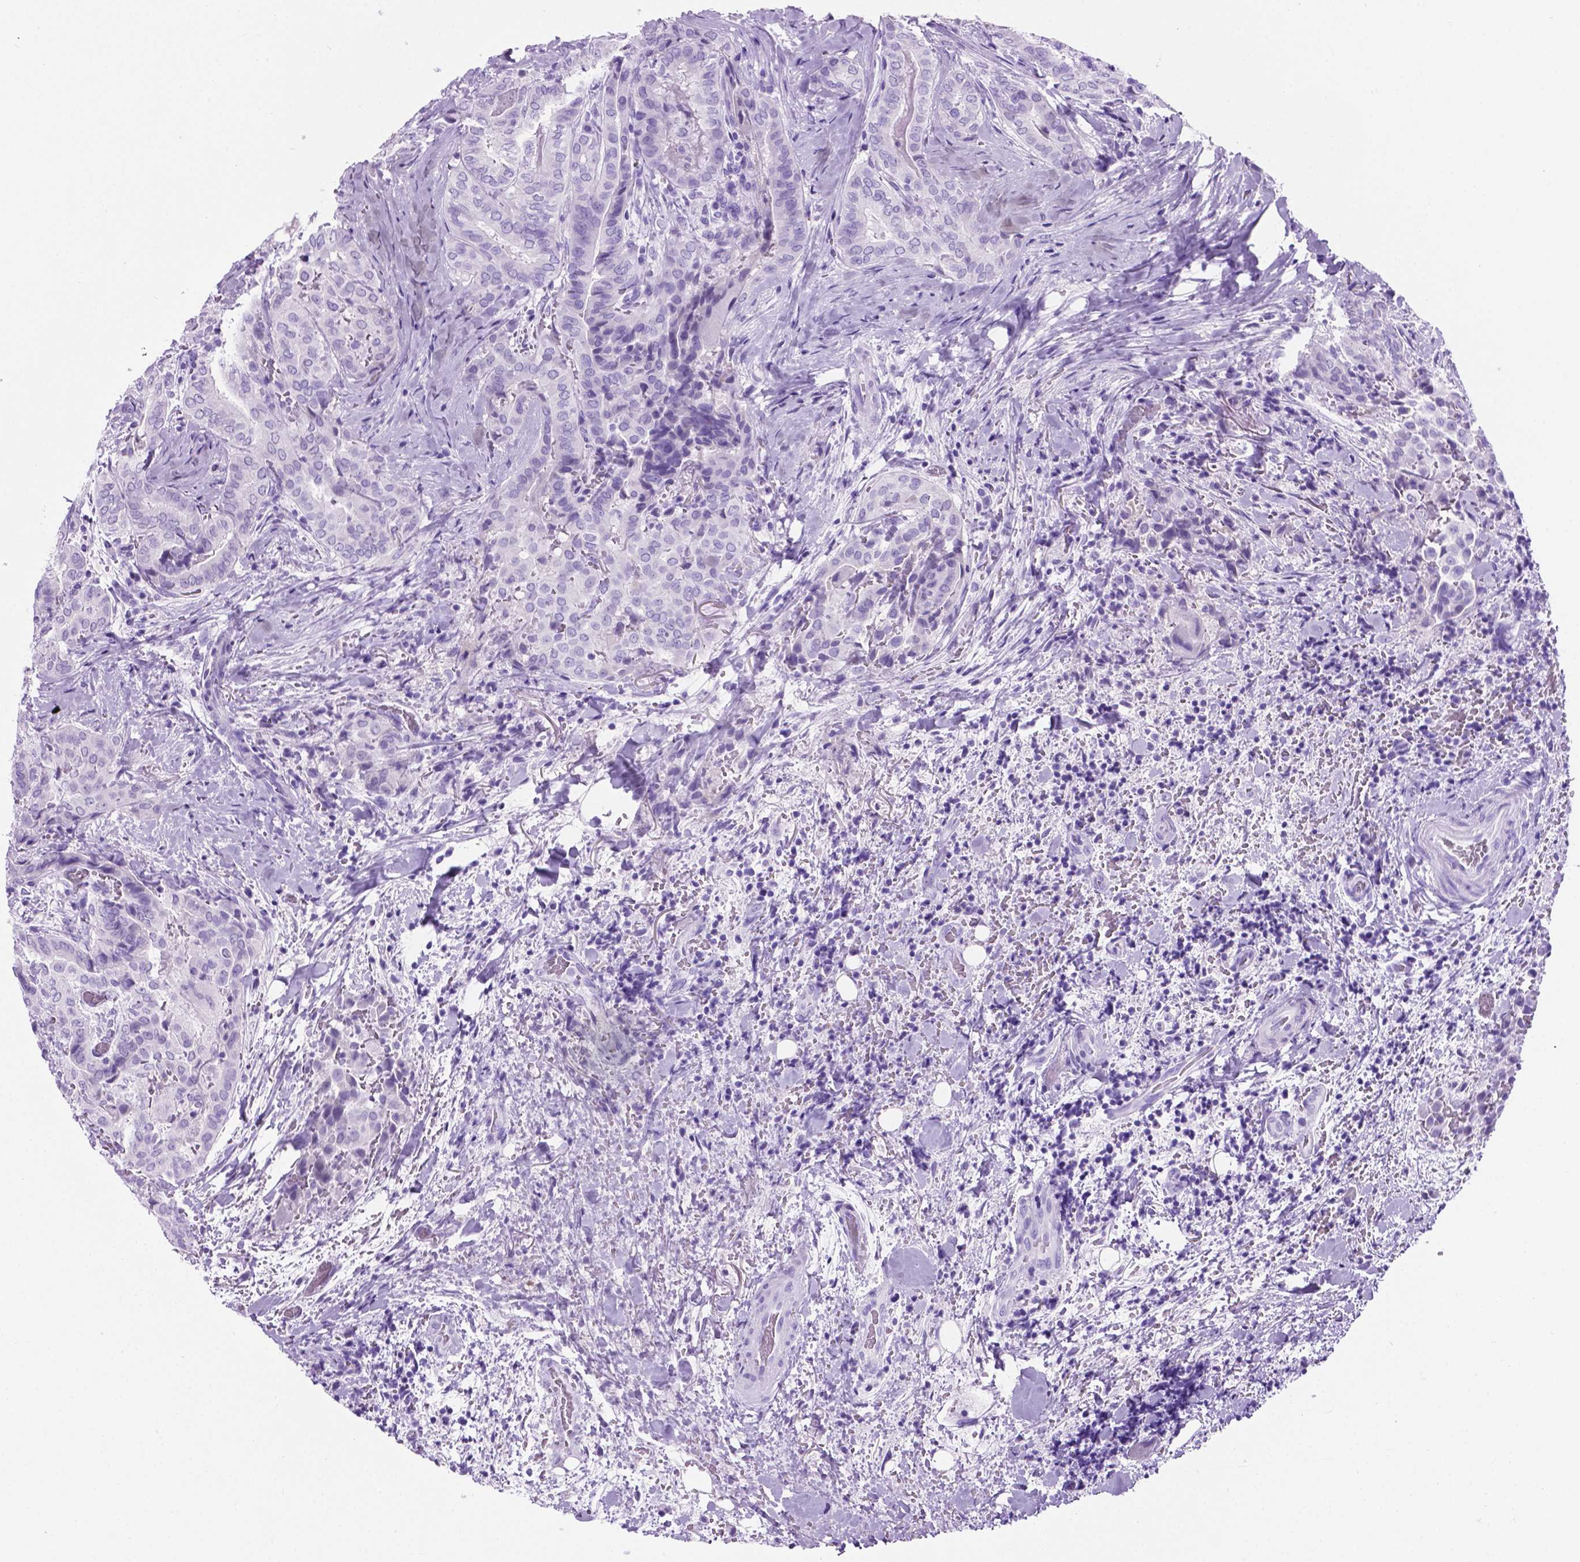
{"staining": {"intensity": "negative", "quantity": "none", "location": "none"}, "tissue": "thyroid cancer", "cell_type": "Tumor cells", "image_type": "cancer", "snomed": [{"axis": "morphology", "description": "Papillary adenocarcinoma, NOS"}, {"axis": "topography", "description": "Thyroid gland"}], "caption": "An immunohistochemistry image of thyroid cancer is shown. There is no staining in tumor cells of thyroid cancer.", "gene": "C17orf107", "patient": {"sex": "female", "age": 61}}